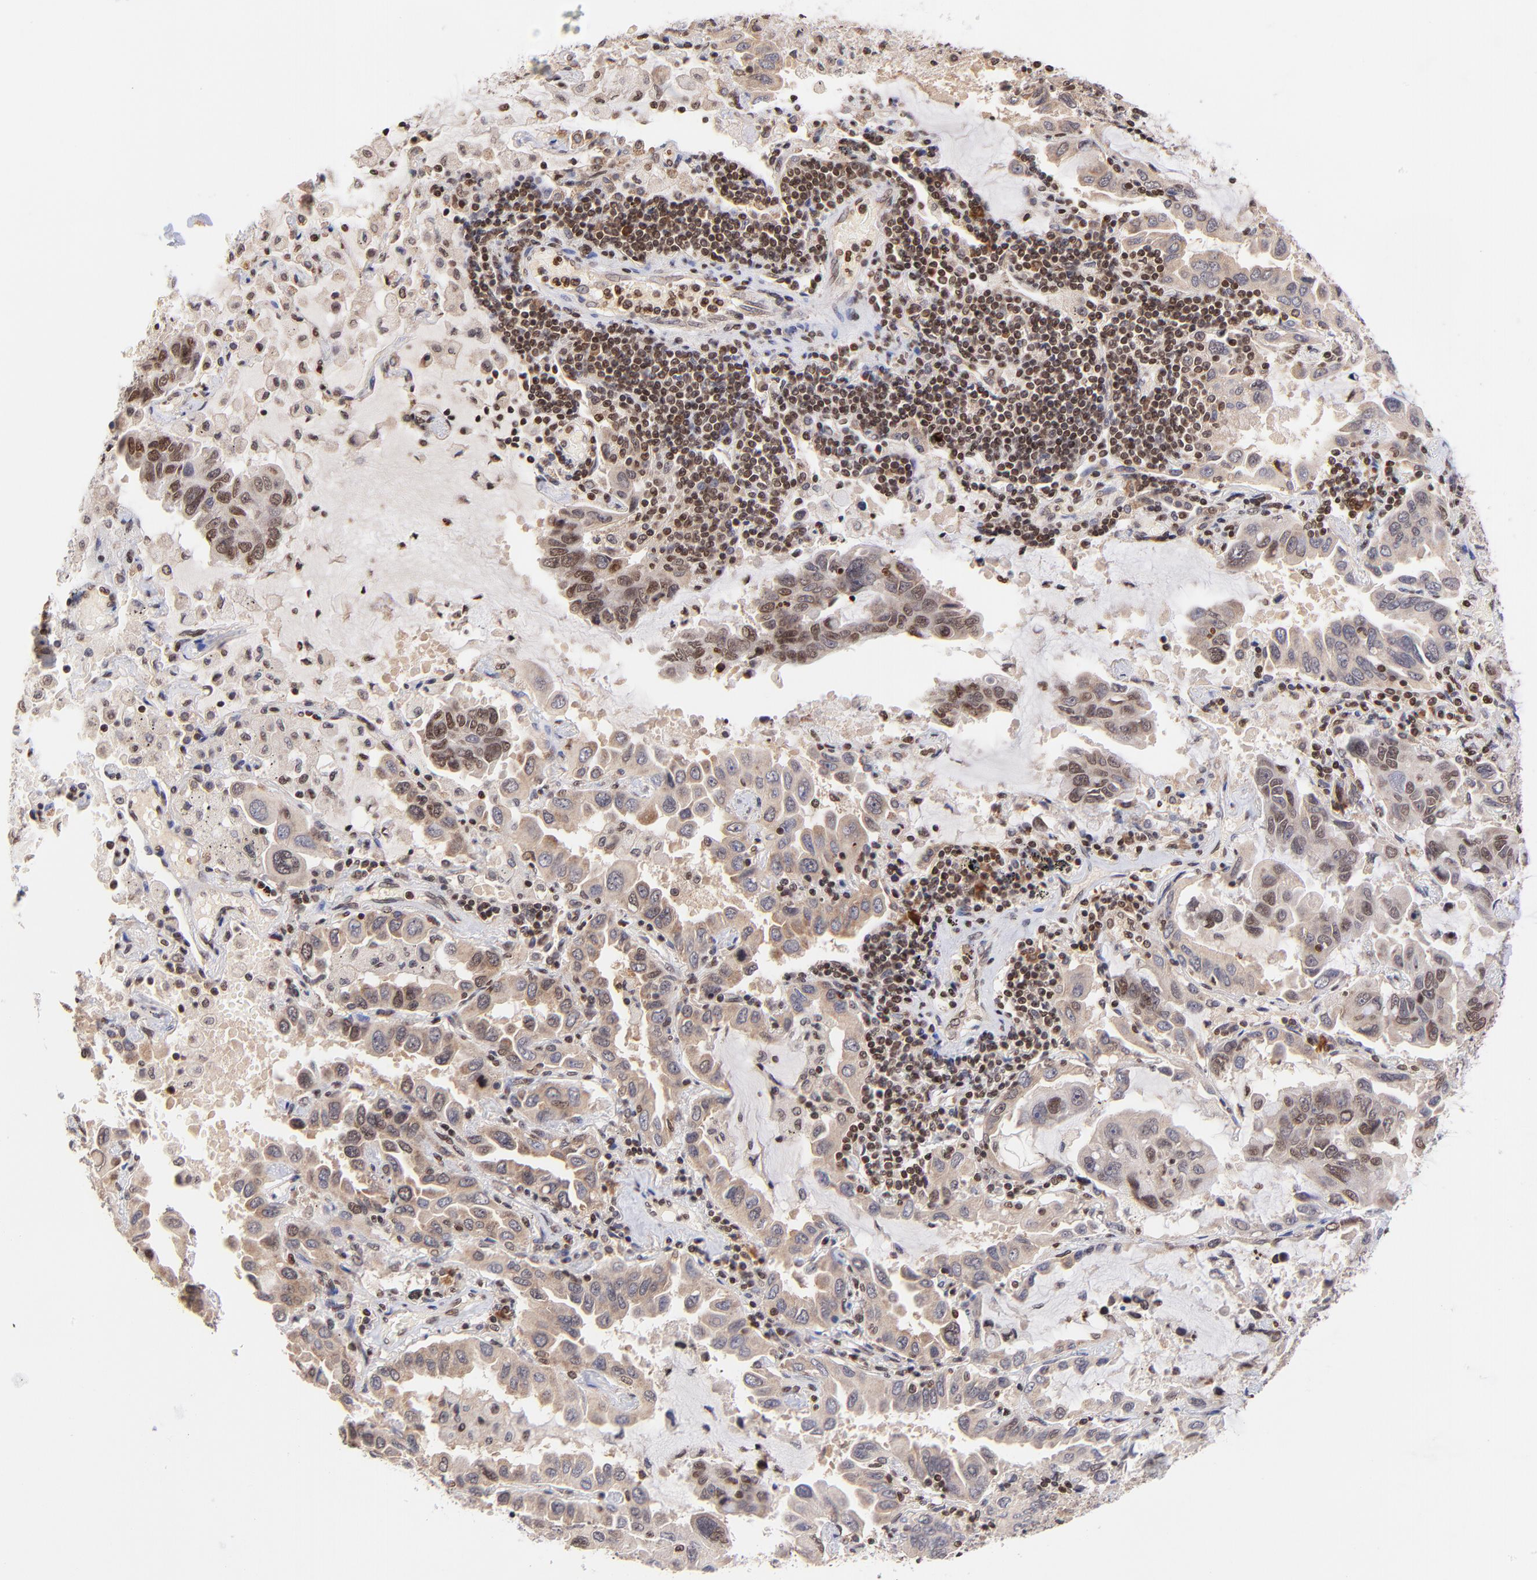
{"staining": {"intensity": "weak", "quantity": ">75%", "location": "cytoplasmic/membranous,nuclear"}, "tissue": "lung cancer", "cell_type": "Tumor cells", "image_type": "cancer", "snomed": [{"axis": "morphology", "description": "Adenocarcinoma, NOS"}, {"axis": "topography", "description": "Lung"}], "caption": "A histopathology image of human adenocarcinoma (lung) stained for a protein demonstrates weak cytoplasmic/membranous and nuclear brown staining in tumor cells.", "gene": "WDR25", "patient": {"sex": "male", "age": 64}}